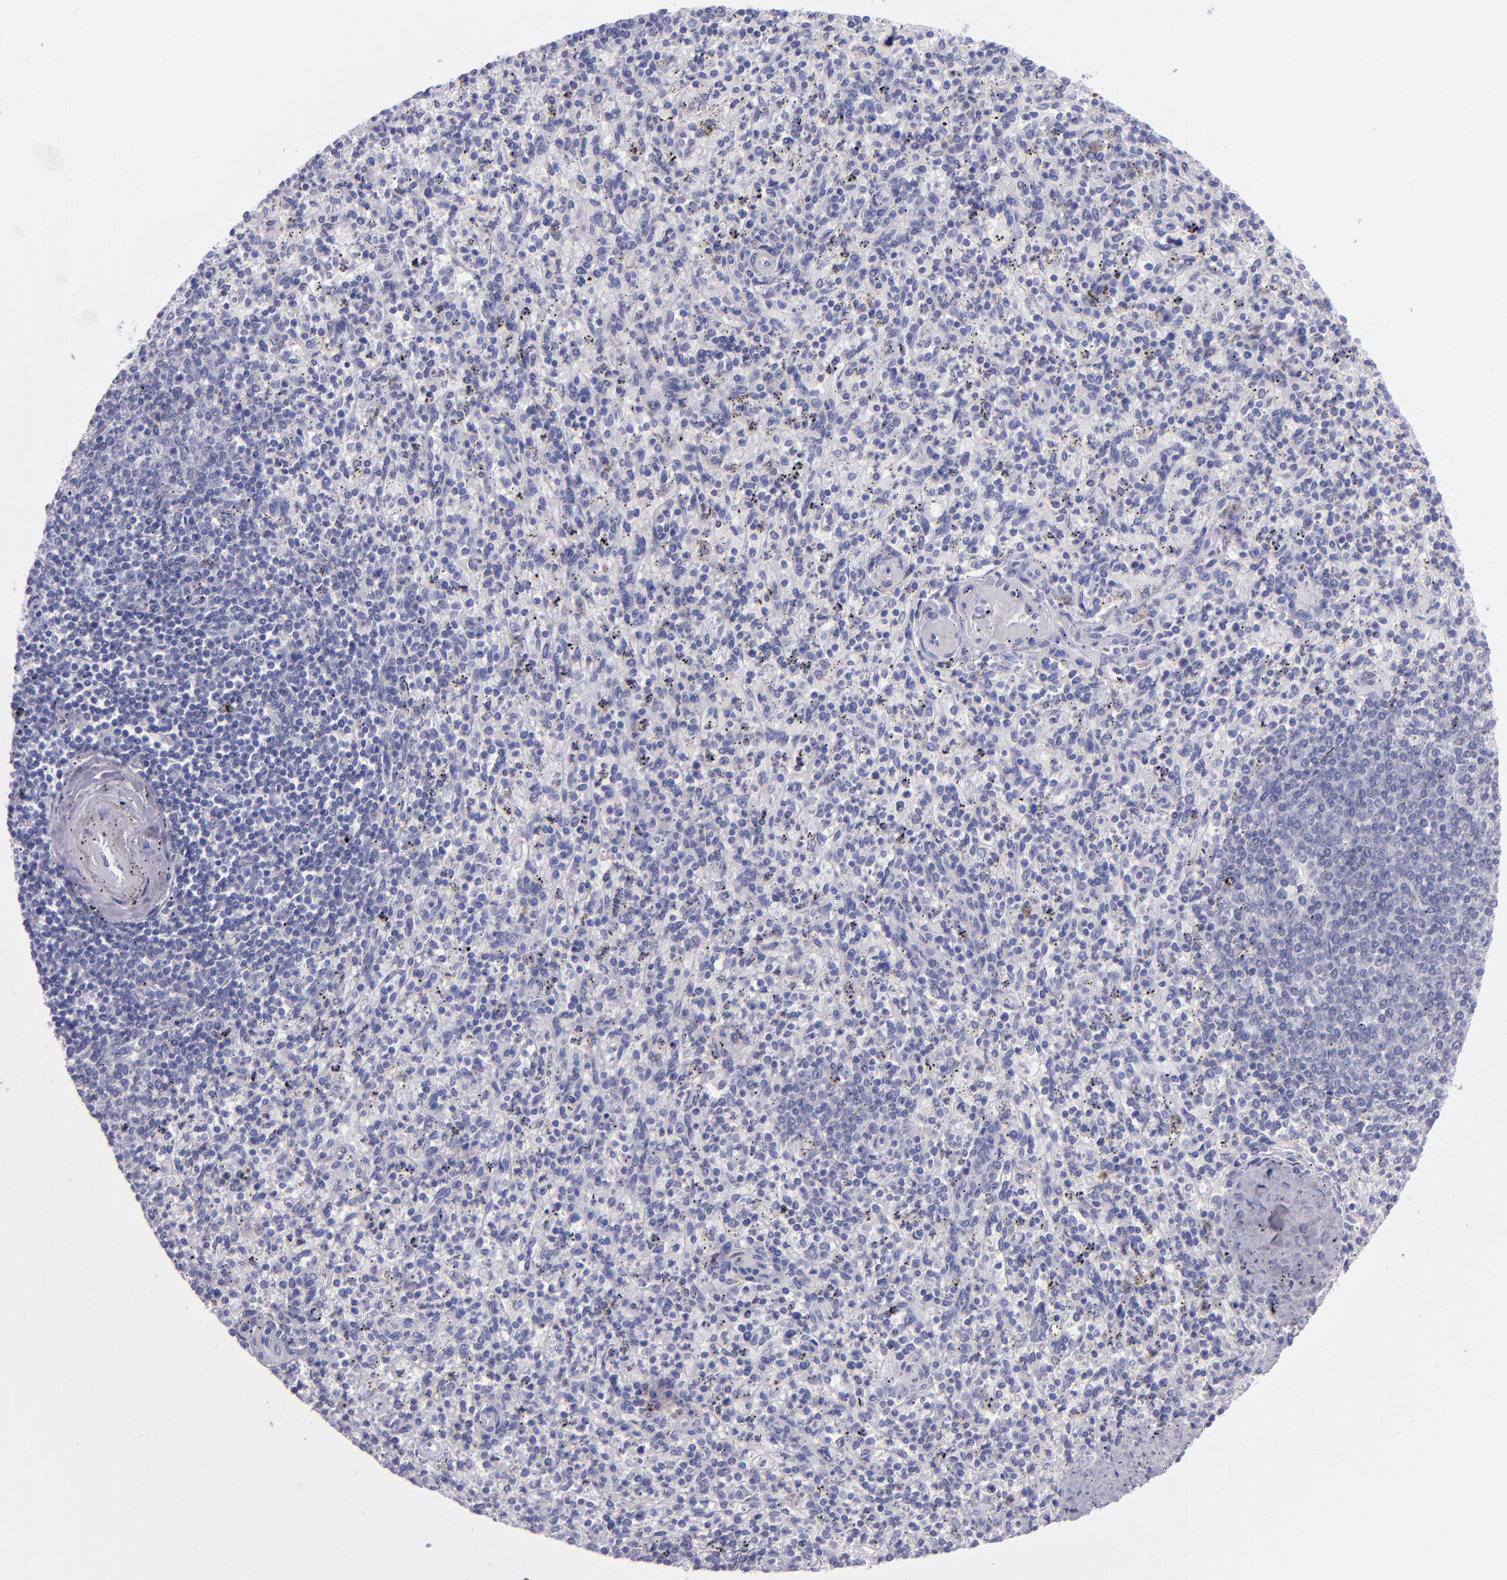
{"staining": {"intensity": "negative", "quantity": "none", "location": "none"}, "tissue": "spleen", "cell_type": "Cells in red pulp", "image_type": "normal", "snomed": [{"axis": "morphology", "description": "Normal tissue, NOS"}, {"axis": "topography", "description": "Spleen"}], "caption": "Immunohistochemistry (IHC) photomicrograph of unremarkable human spleen stained for a protein (brown), which reveals no positivity in cells in red pulp. The staining was performed using DAB (3,3'-diaminobenzidine) to visualize the protein expression in brown, while the nuclei were stained in blue with hematoxylin (Magnification: 20x).", "gene": "TNNT3", "patient": {"sex": "male", "age": 72}}